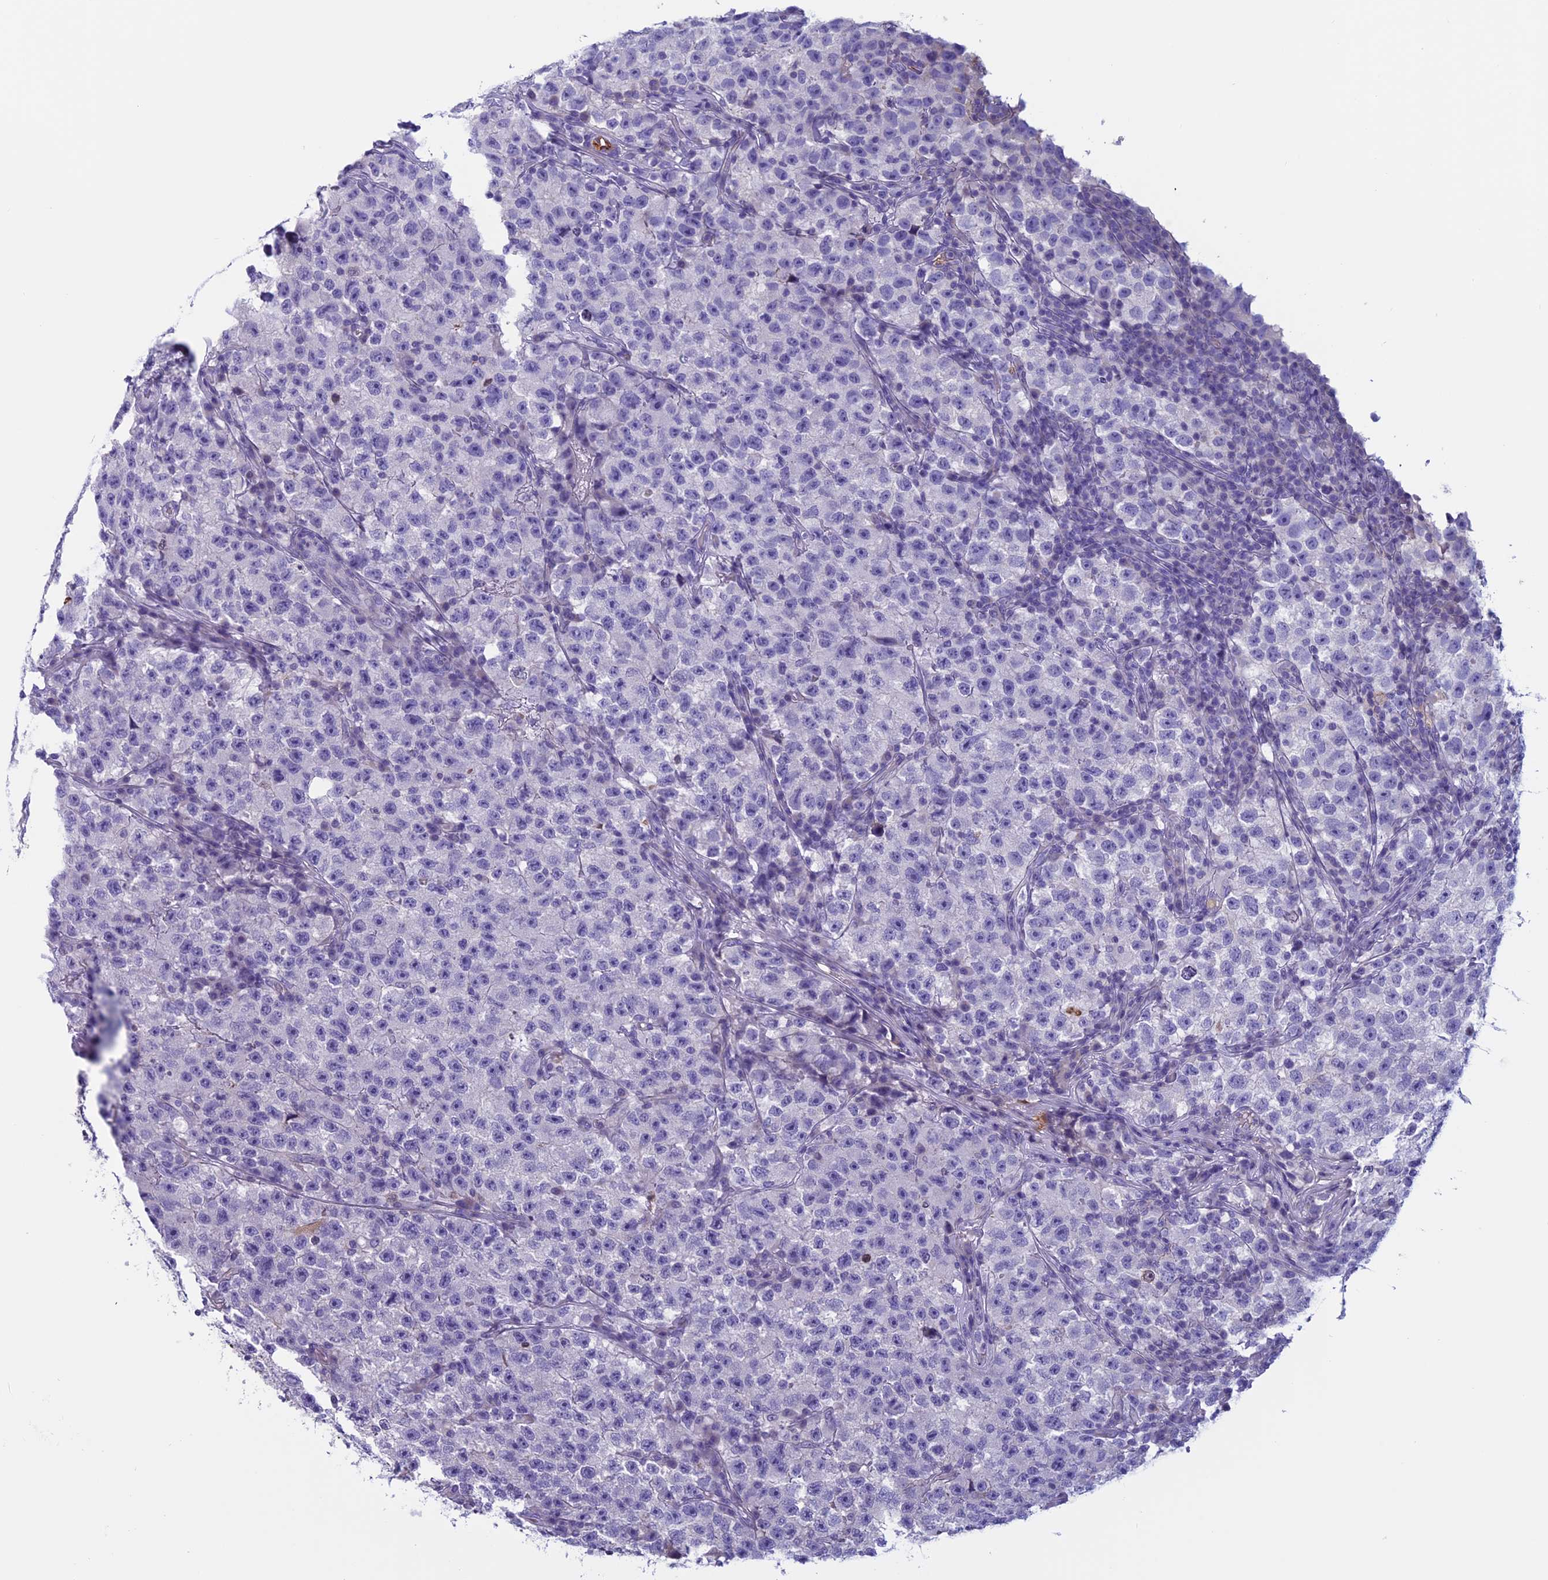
{"staining": {"intensity": "negative", "quantity": "none", "location": "none"}, "tissue": "testis cancer", "cell_type": "Tumor cells", "image_type": "cancer", "snomed": [{"axis": "morphology", "description": "Seminoma, NOS"}, {"axis": "topography", "description": "Testis"}], "caption": "Micrograph shows no protein staining in tumor cells of testis seminoma tissue.", "gene": "ANGPTL2", "patient": {"sex": "male", "age": 22}}